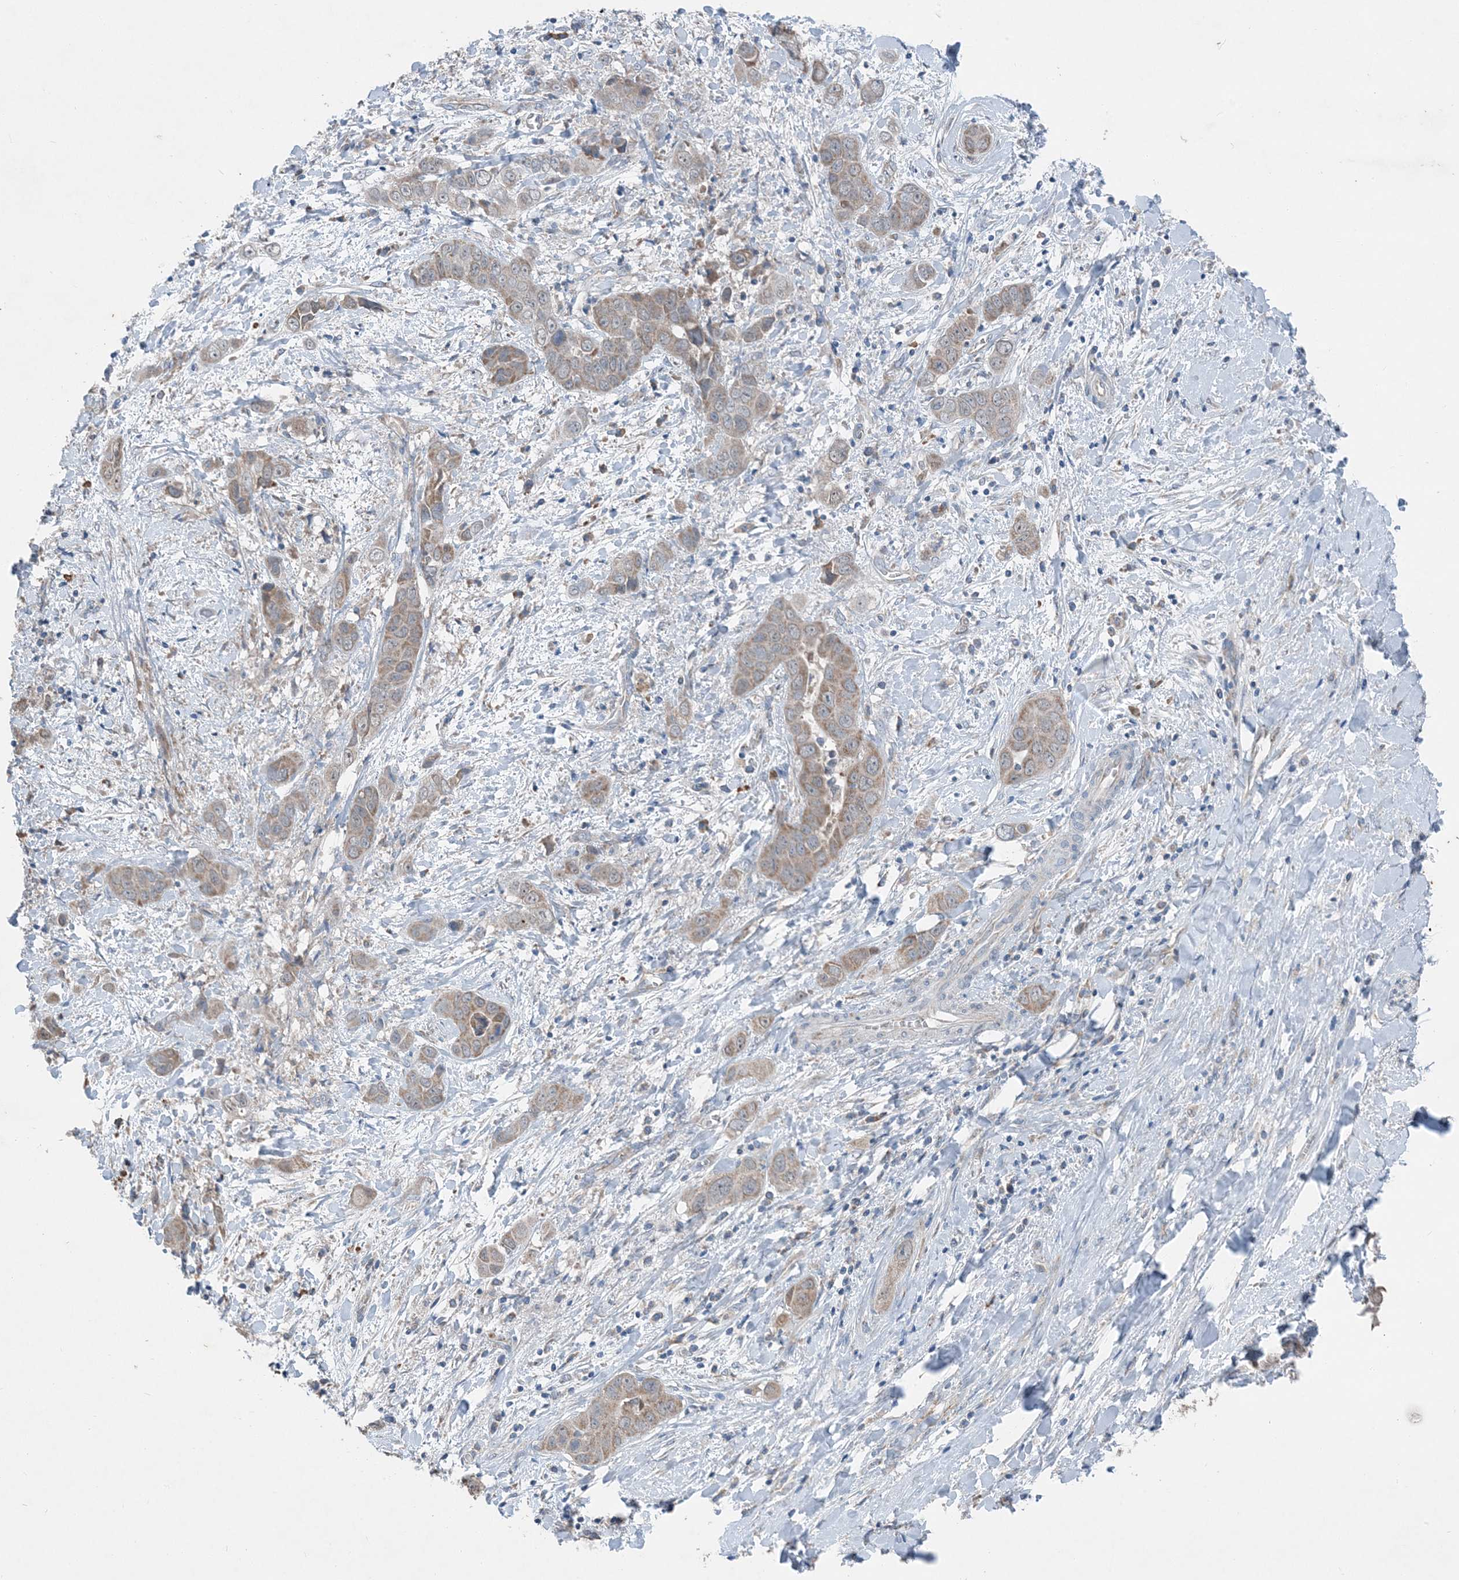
{"staining": {"intensity": "weak", "quantity": ">75%", "location": "cytoplasmic/membranous"}, "tissue": "liver cancer", "cell_type": "Tumor cells", "image_type": "cancer", "snomed": [{"axis": "morphology", "description": "Cholangiocarcinoma"}, {"axis": "topography", "description": "Liver"}], "caption": "Brown immunohistochemical staining in liver cholangiocarcinoma demonstrates weak cytoplasmic/membranous staining in approximately >75% of tumor cells.", "gene": "DHX30", "patient": {"sex": "female", "age": 52}}